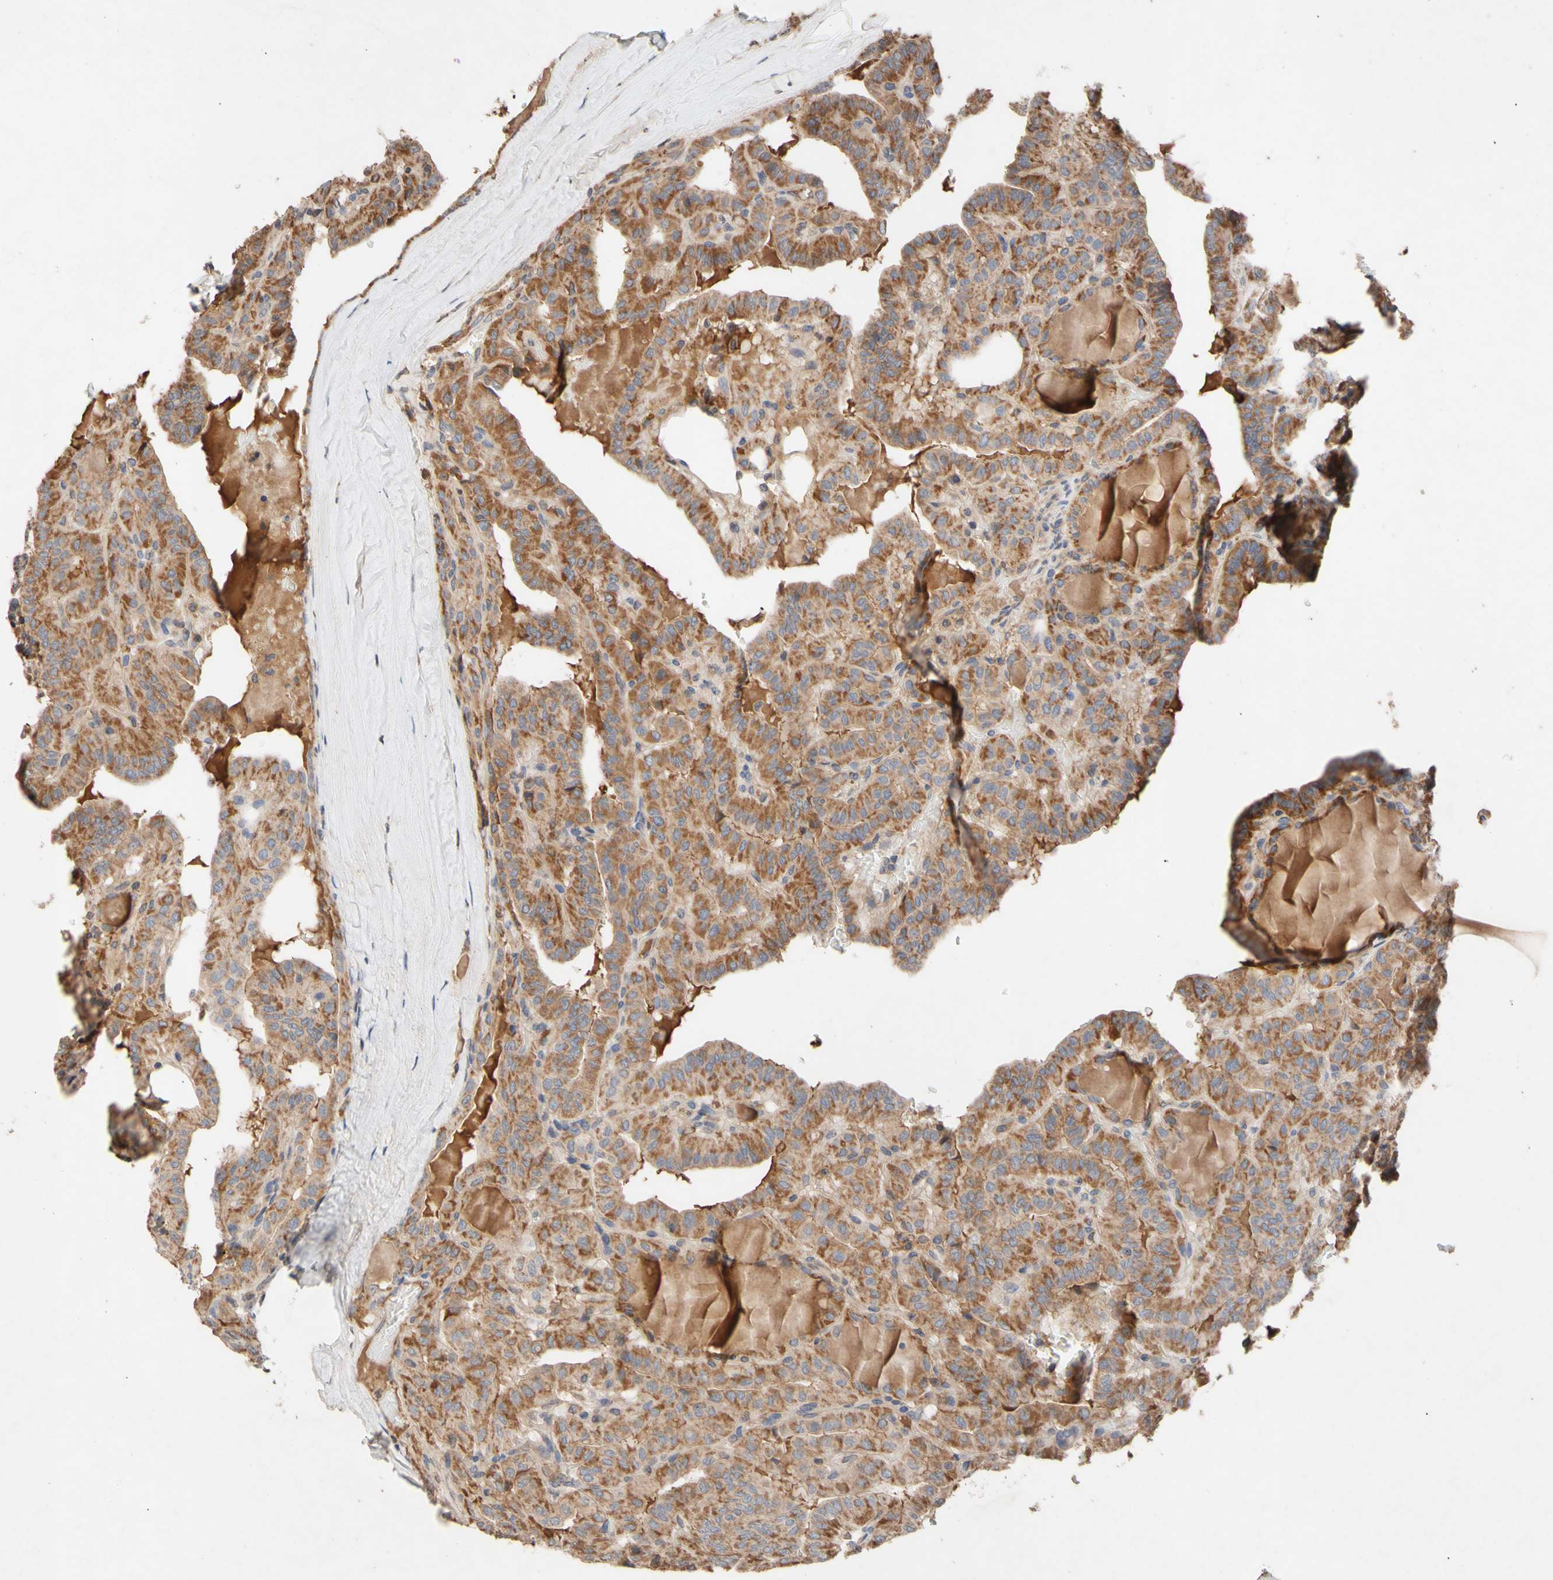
{"staining": {"intensity": "moderate", "quantity": ">75%", "location": "cytoplasmic/membranous"}, "tissue": "head and neck cancer", "cell_type": "Tumor cells", "image_type": "cancer", "snomed": [{"axis": "morphology", "description": "Squamous cell carcinoma, NOS"}, {"axis": "topography", "description": "Oral tissue"}, {"axis": "topography", "description": "Head-Neck"}], "caption": "Immunohistochemical staining of squamous cell carcinoma (head and neck) exhibits medium levels of moderate cytoplasmic/membranous protein staining in about >75% of tumor cells.", "gene": "NECTIN3", "patient": {"sex": "female", "age": 50}}